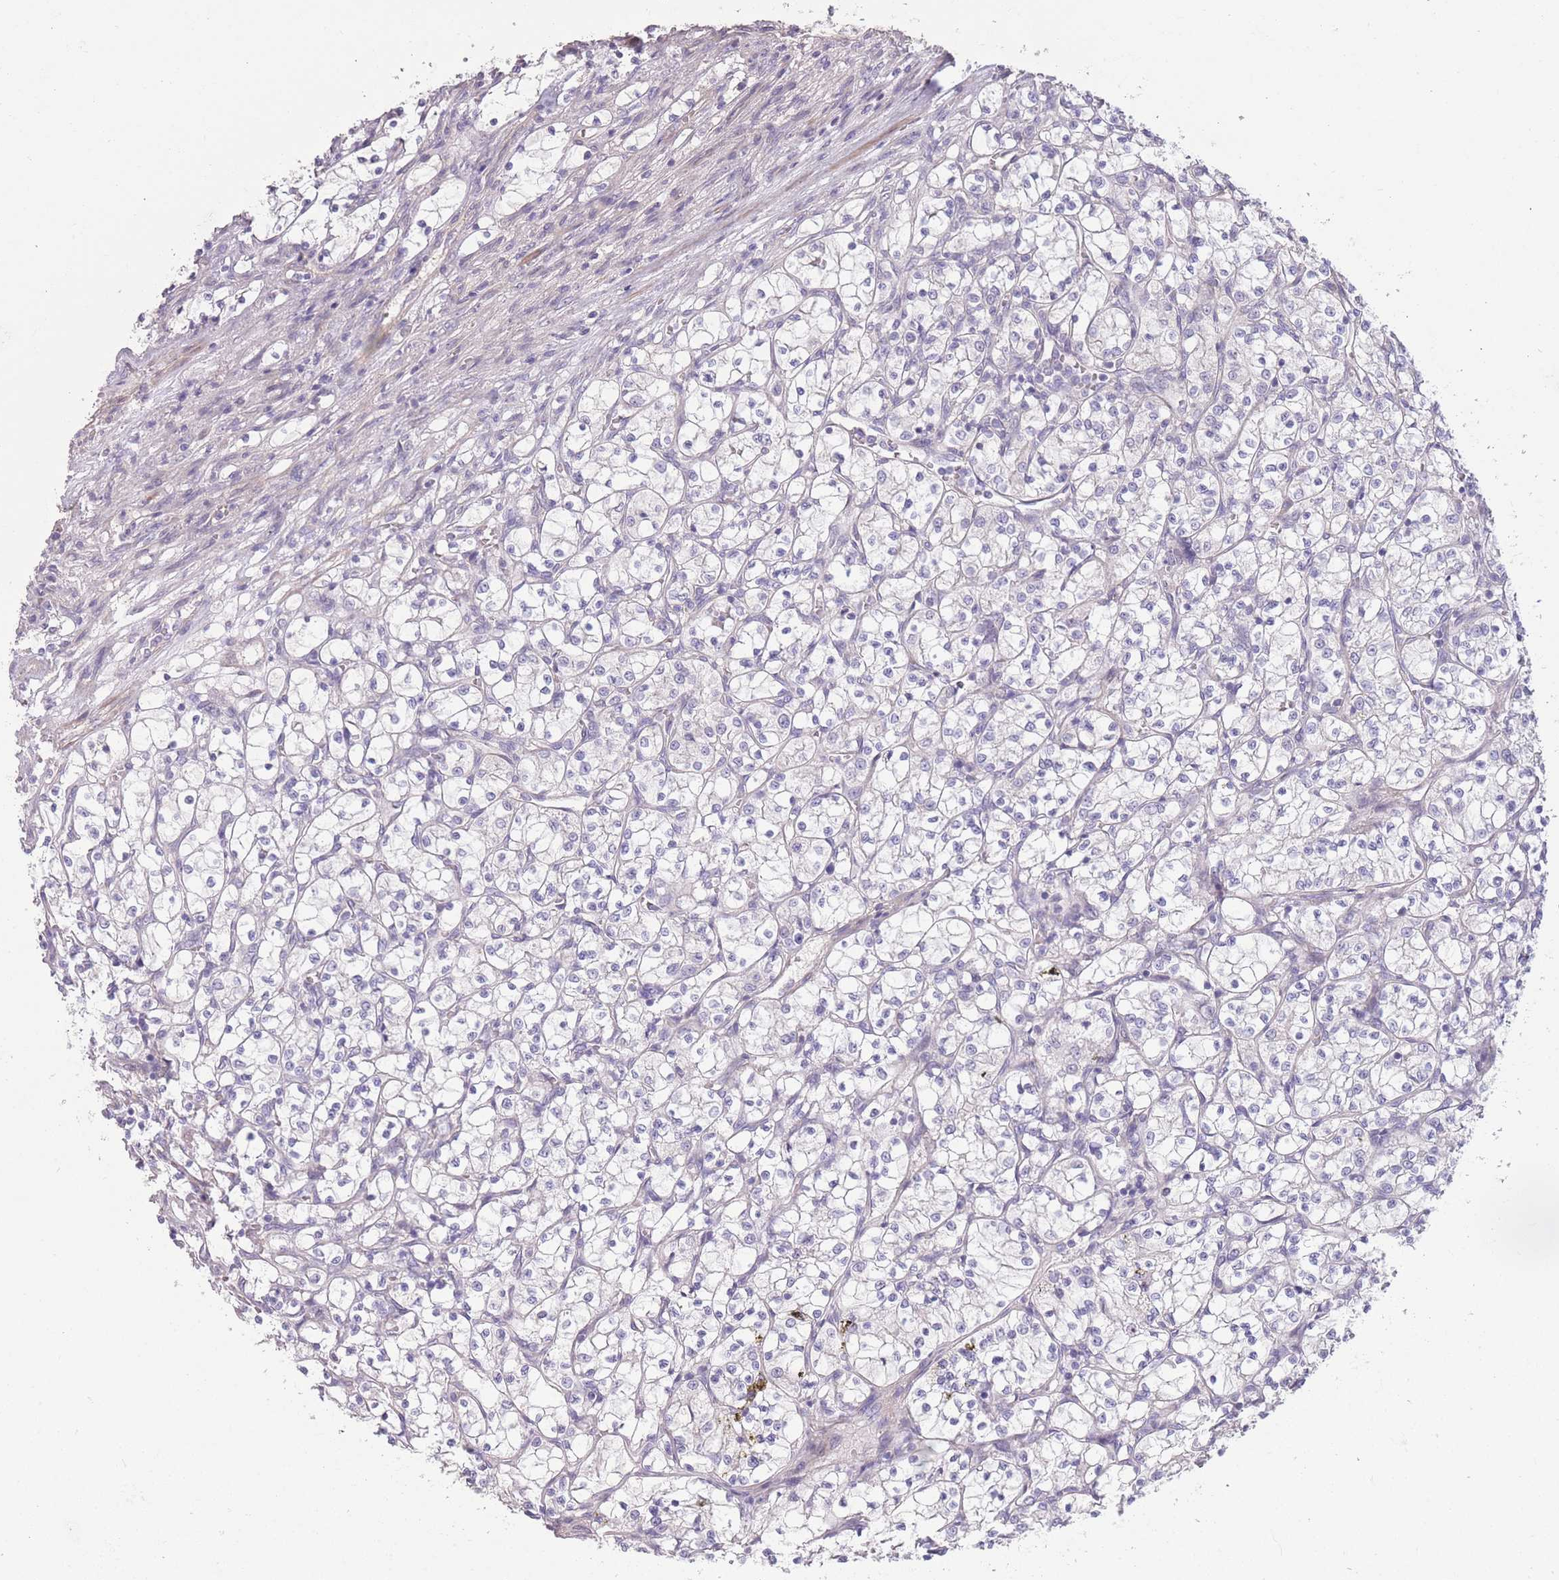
{"staining": {"intensity": "negative", "quantity": "none", "location": "none"}, "tissue": "renal cancer", "cell_type": "Tumor cells", "image_type": "cancer", "snomed": [{"axis": "morphology", "description": "Adenocarcinoma, NOS"}, {"axis": "topography", "description": "Kidney"}], "caption": "Tumor cells are negative for protein expression in human renal adenocarcinoma. (Brightfield microscopy of DAB immunohistochemistry (IHC) at high magnification).", "gene": "RSPH10B", "patient": {"sex": "female", "age": 69}}